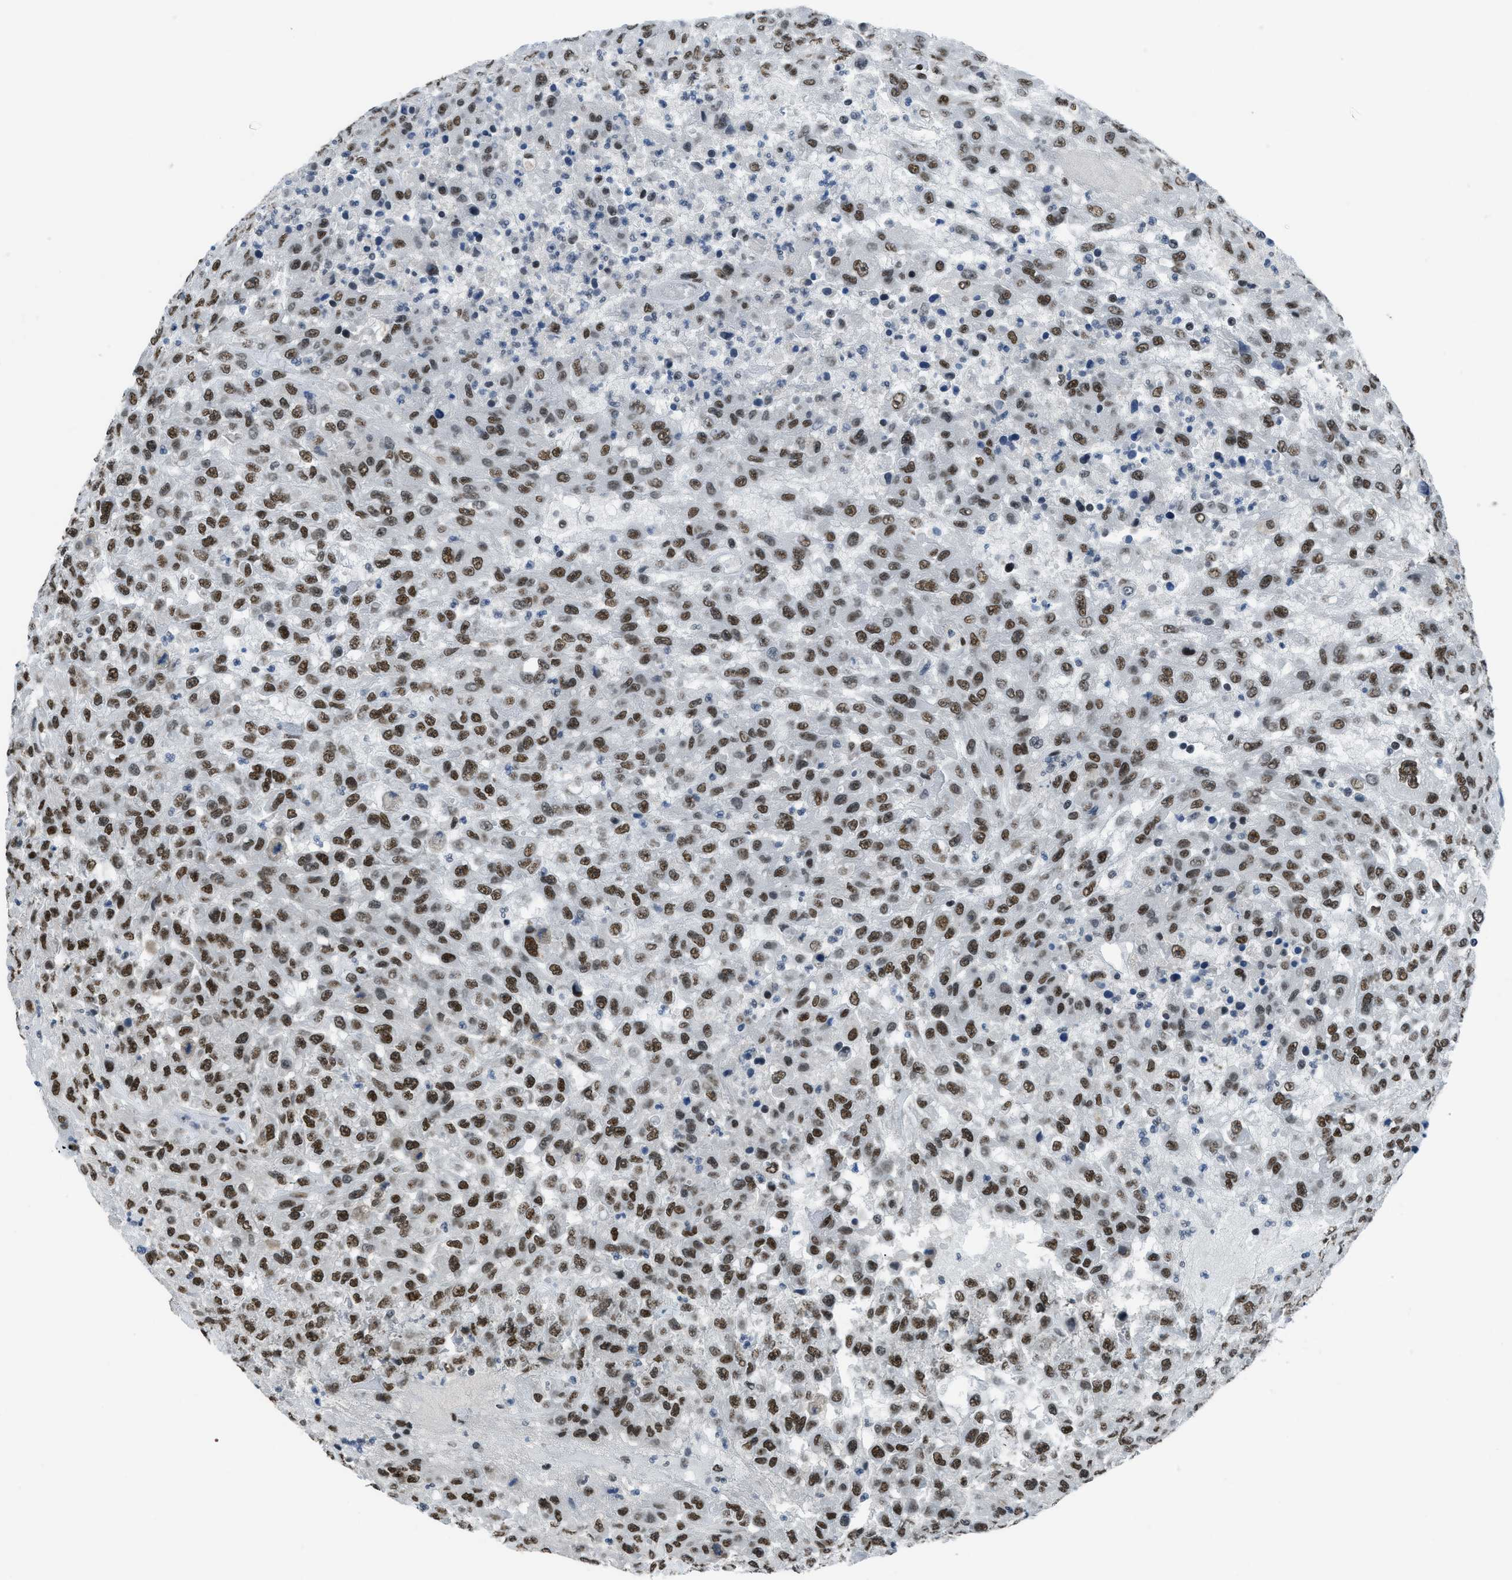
{"staining": {"intensity": "strong", "quantity": ">75%", "location": "nuclear"}, "tissue": "urothelial cancer", "cell_type": "Tumor cells", "image_type": "cancer", "snomed": [{"axis": "morphology", "description": "Urothelial carcinoma, High grade"}, {"axis": "topography", "description": "Urinary bladder"}], "caption": "This image shows immunohistochemistry staining of human high-grade urothelial carcinoma, with high strong nuclear staining in approximately >75% of tumor cells.", "gene": "GATAD2B", "patient": {"sex": "male", "age": 46}}